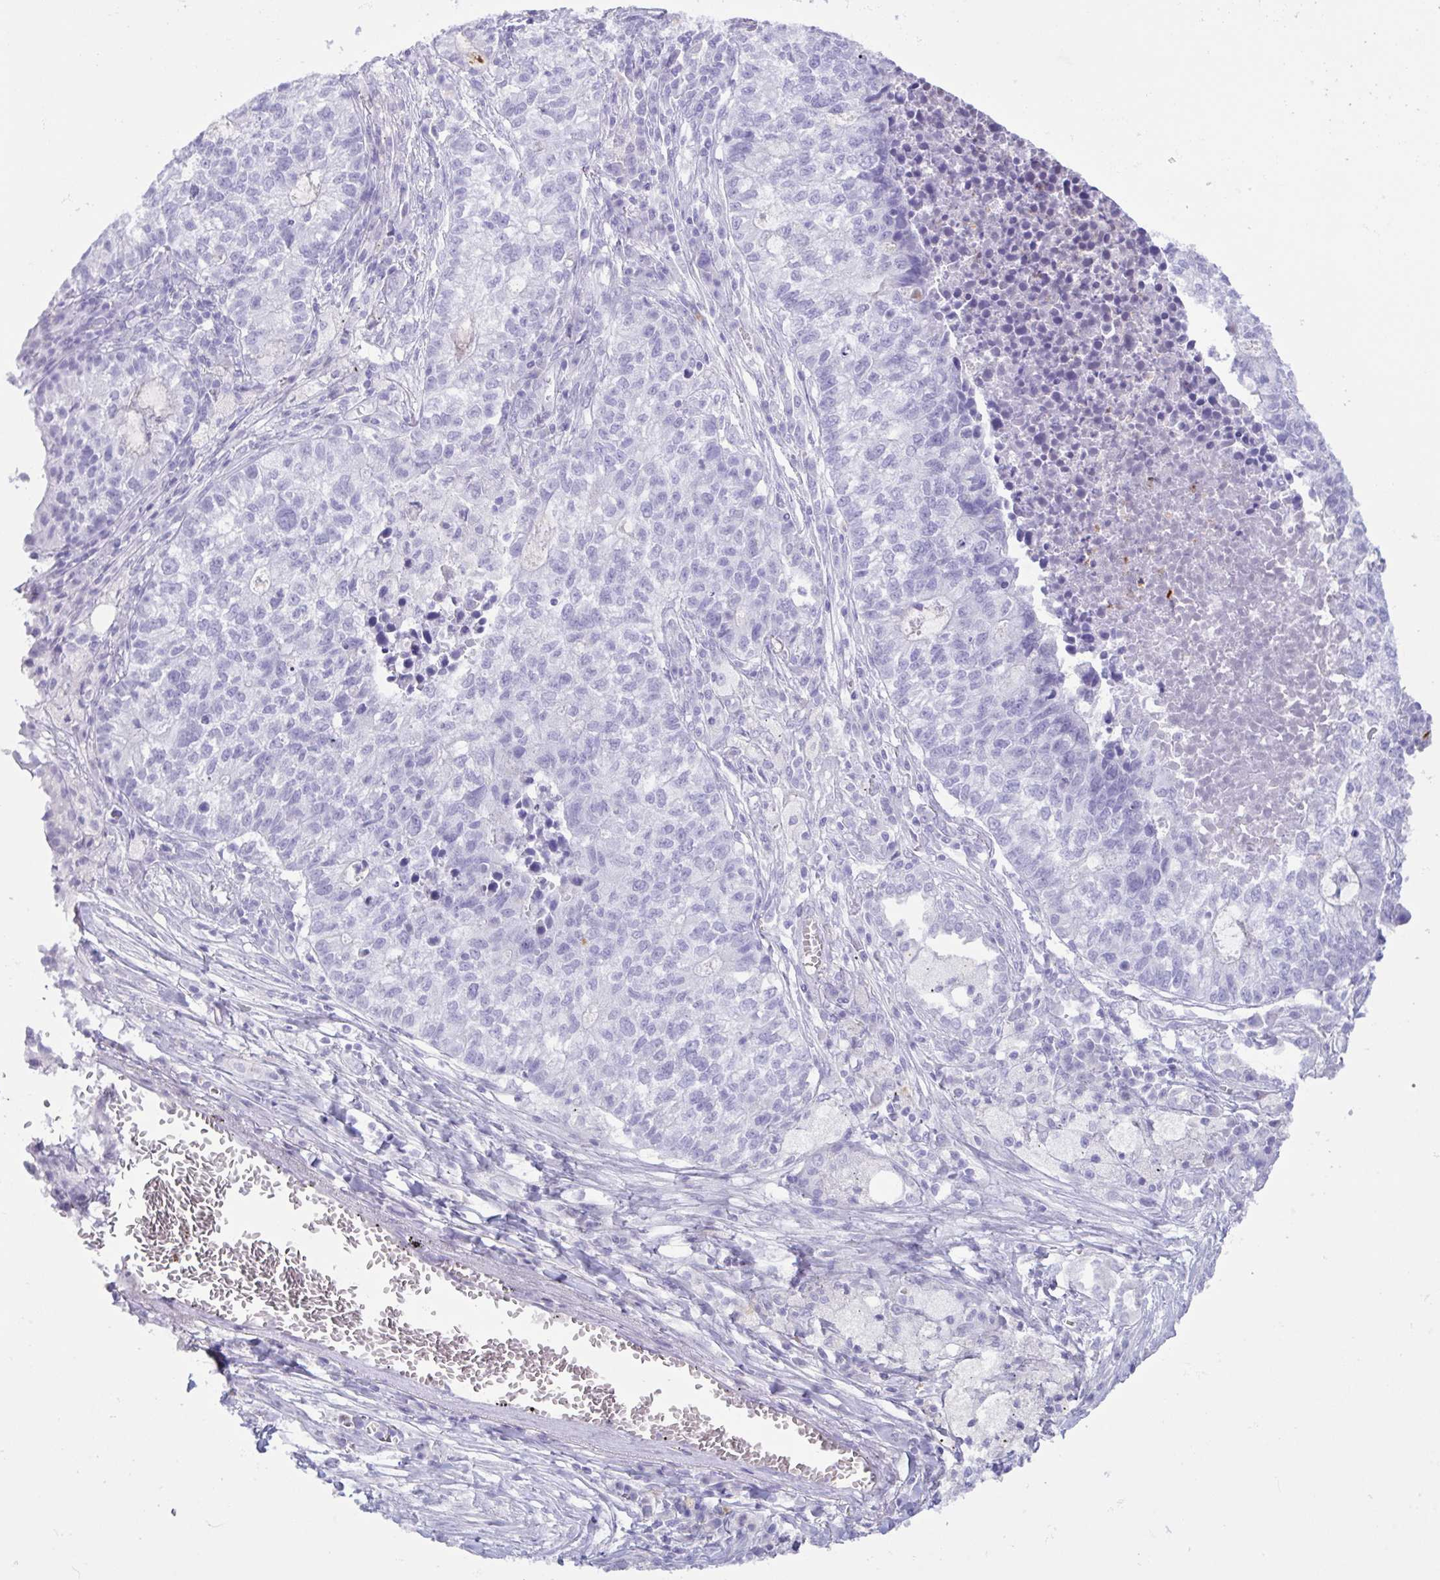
{"staining": {"intensity": "negative", "quantity": "none", "location": "none"}, "tissue": "lung cancer", "cell_type": "Tumor cells", "image_type": "cancer", "snomed": [{"axis": "morphology", "description": "Adenocarcinoma, NOS"}, {"axis": "topography", "description": "Lung"}], "caption": "The micrograph exhibits no staining of tumor cells in lung cancer (adenocarcinoma).", "gene": "LTF", "patient": {"sex": "male", "age": 57}}